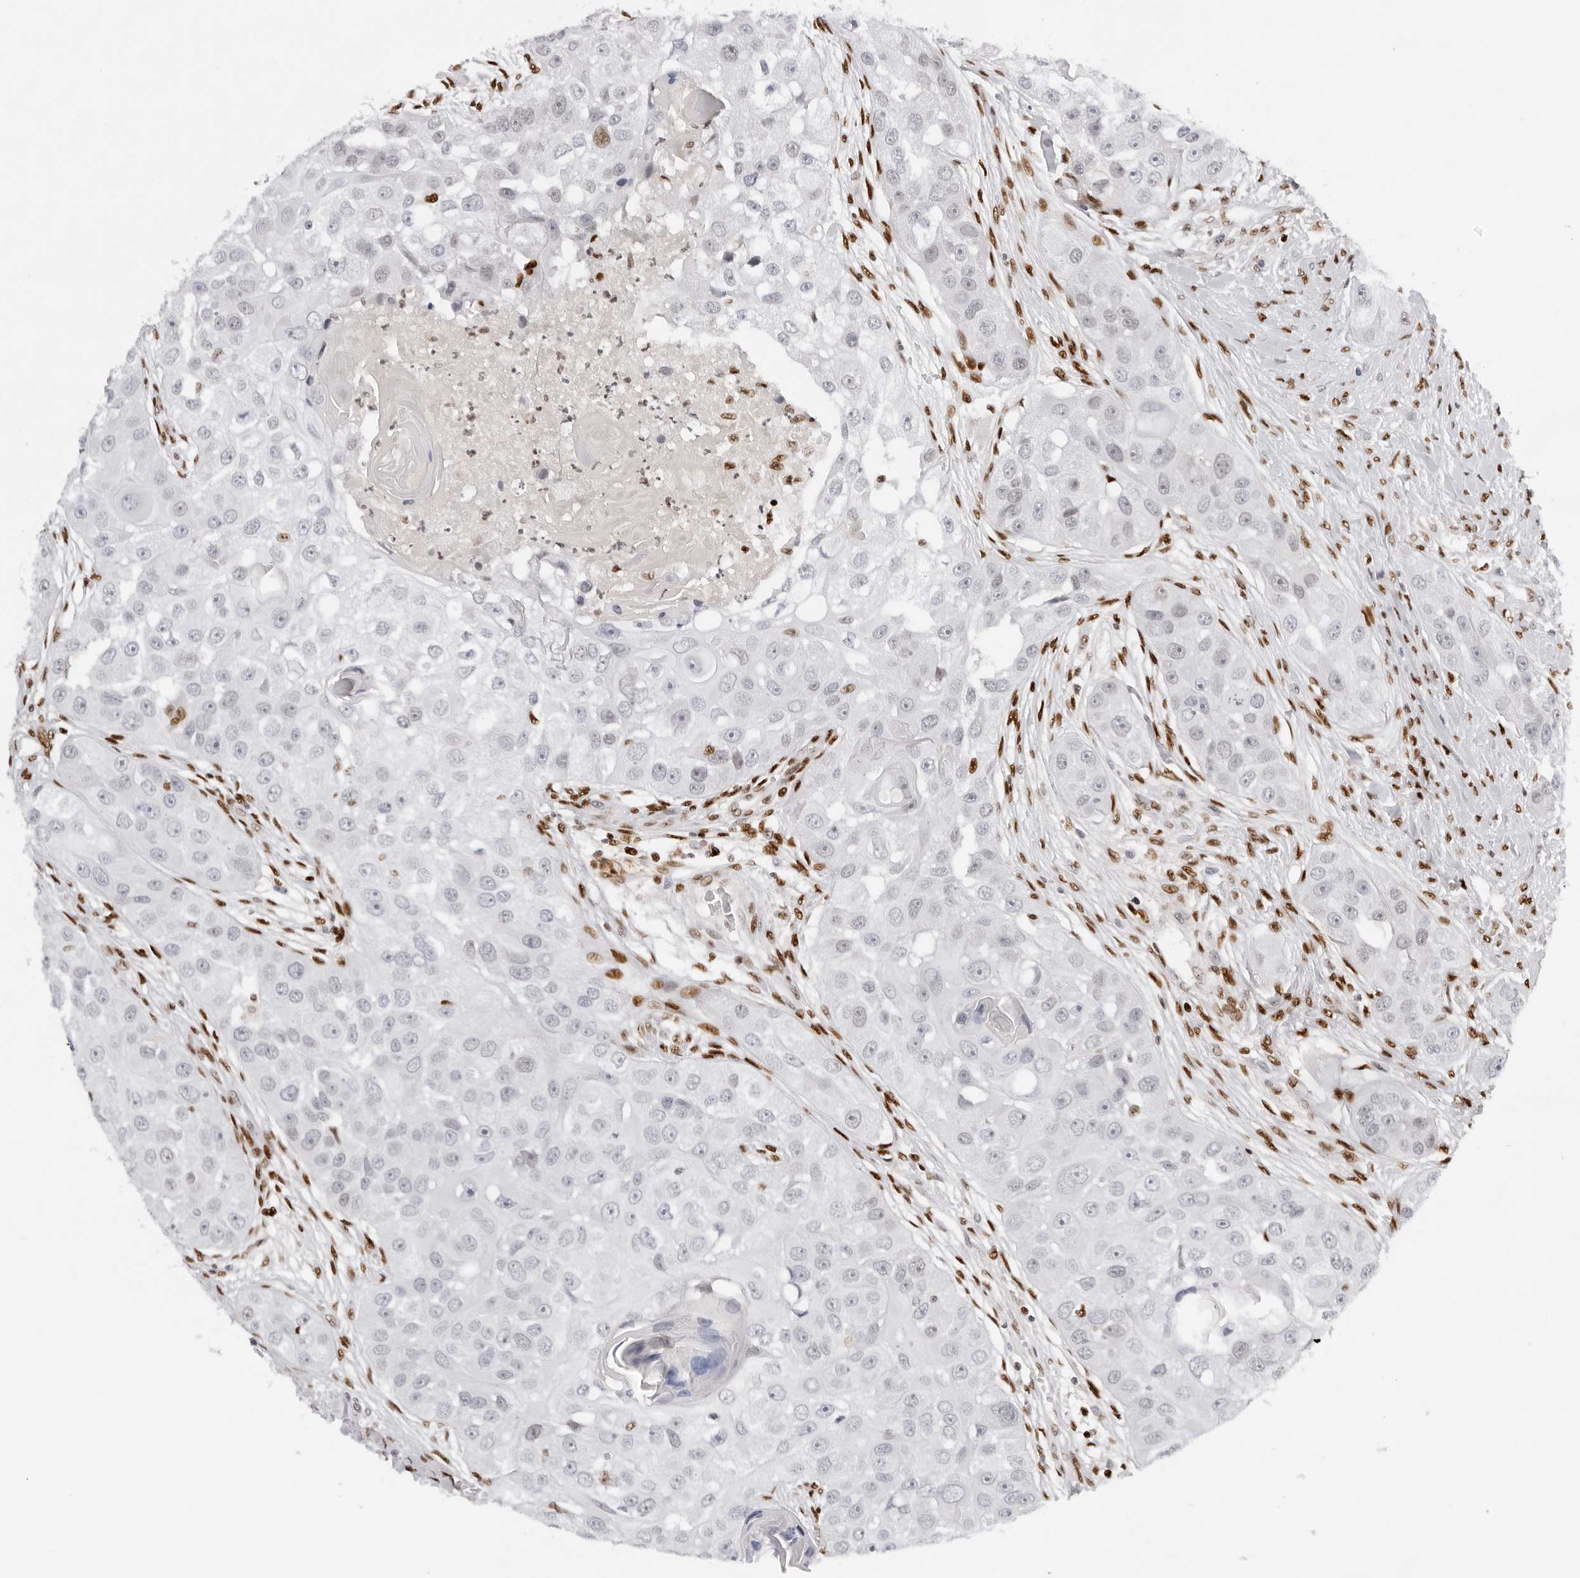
{"staining": {"intensity": "negative", "quantity": "none", "location": "none"}, "tissue": "head and neck cancer", "cell_type": "Tumor cells", "image_type": "cancer", "snomed": [{"axis": "morphology", "description": "Normal tissue, NOS"}, {"axis": "morphology", "description": "Squamous cell carcinoma, NOS"}, {"axis": "topography", "description": "Skeletal muscle"}, {"axis": "topography", "description": "Head-Neck"}], "caption": "Histopathology image shows no protein positivity in tumor cells of head and neck cancer tissue. Nuclei are stained in blue.", "gene": "OGG1", "patient": {"sex": "male", "age": 51}}